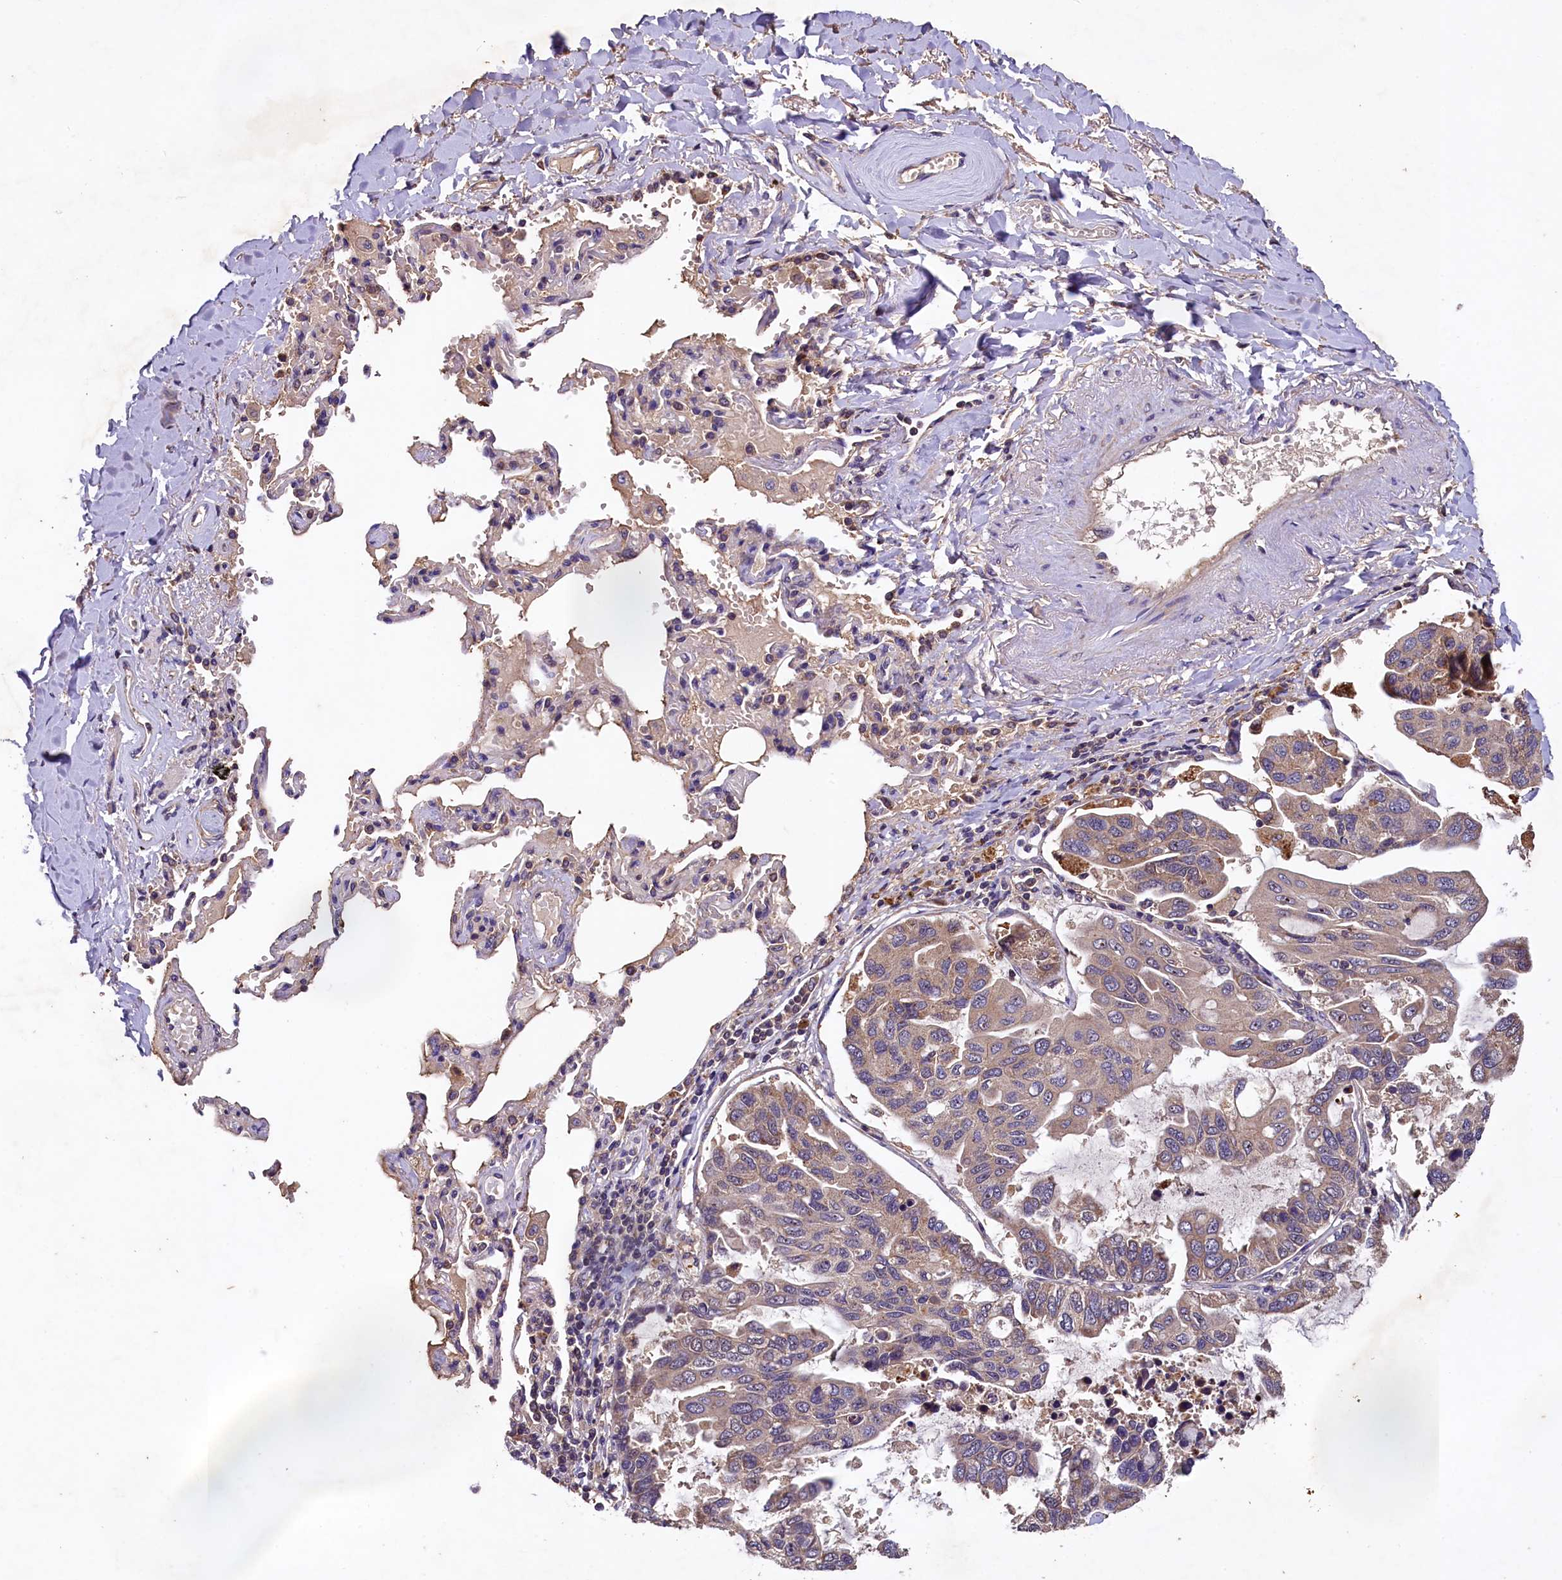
{"staining": {"intensity": "weak", "quantity": "<25%", "location": "cytoplasmic/membranous"}, "tissue": "lung cancer", "cell_type": "Tumor cells", "image_type": "cancer", "snomed": [{"axis": "morphology", "description": "Adenocarcinoma, NOS"}, {"axis": "topography", "description": "Lung"}], "caption": "Immunohistochemistry (IHC) image of neoplastic tissue: human lung adenocarcinoma stained with DAB exhibits no significant protein staining in tumor cells. (Immunohistochemistry (IHC), brightfield microscopy, high magnification).", "gene": "PLXNB1", "patient": {"sex": "male", "age": 64}}